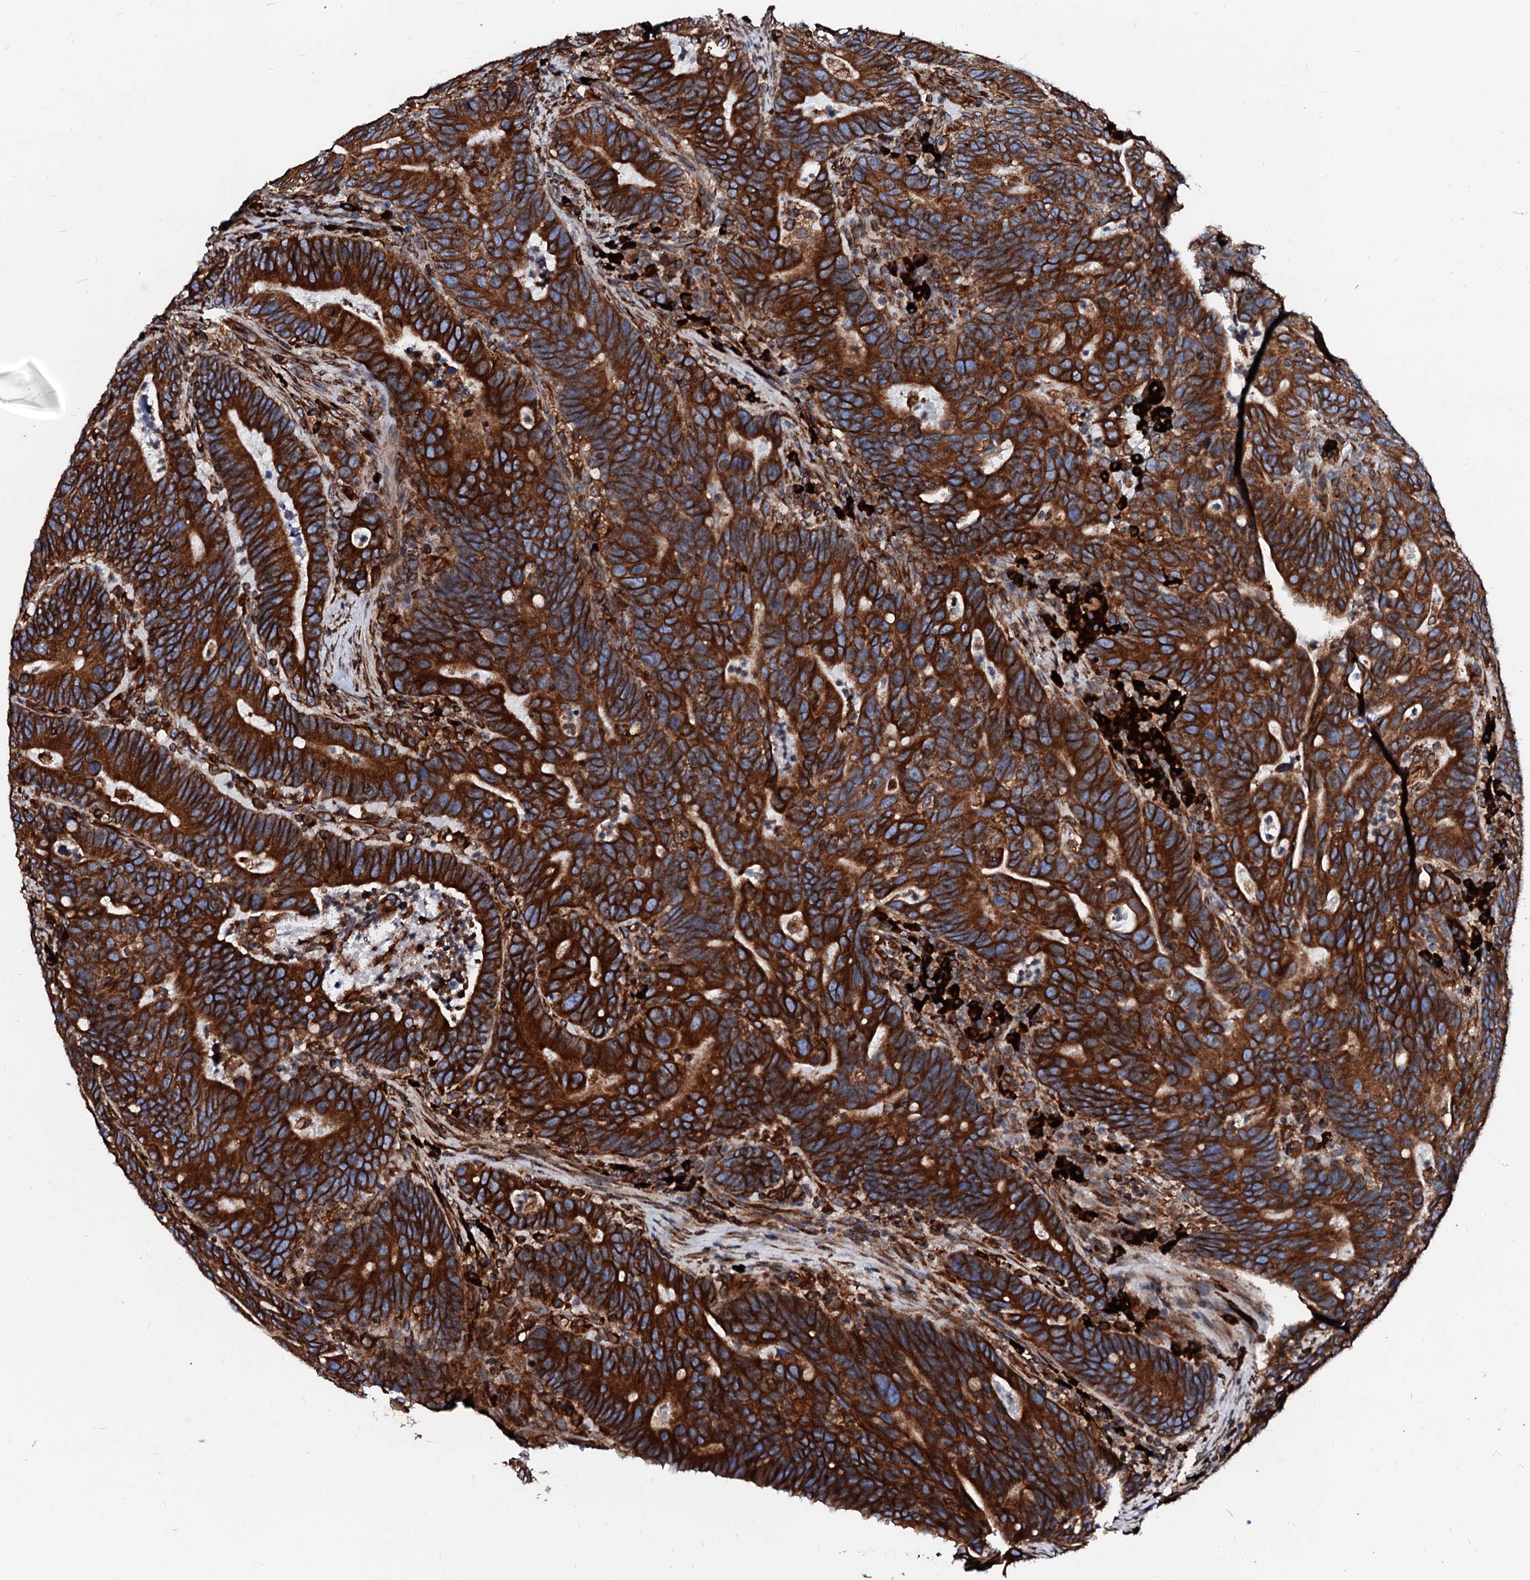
{"staining": {"intensity": "strong", "quantity": ">75%", "location": "cytoplasmic/membranous"}, "tissue": "colorectal cancer", "cell_type": "Tumor cells", "image_type": "cancer", "snomed": [{"axis": "morphology", "description": "Adenocarcinoma, NOS"}, {"axis": "topography", "description": "Colon"}], "caption": "This photomicrograph reveals immunohistochemistry (IHC) staining of colorectal cancer, with high strong cytoplasmic/membranous staining in about >75% of tumor cells.", "gene": "DERL1", "patient": {"sex": "female", "age": 66}}